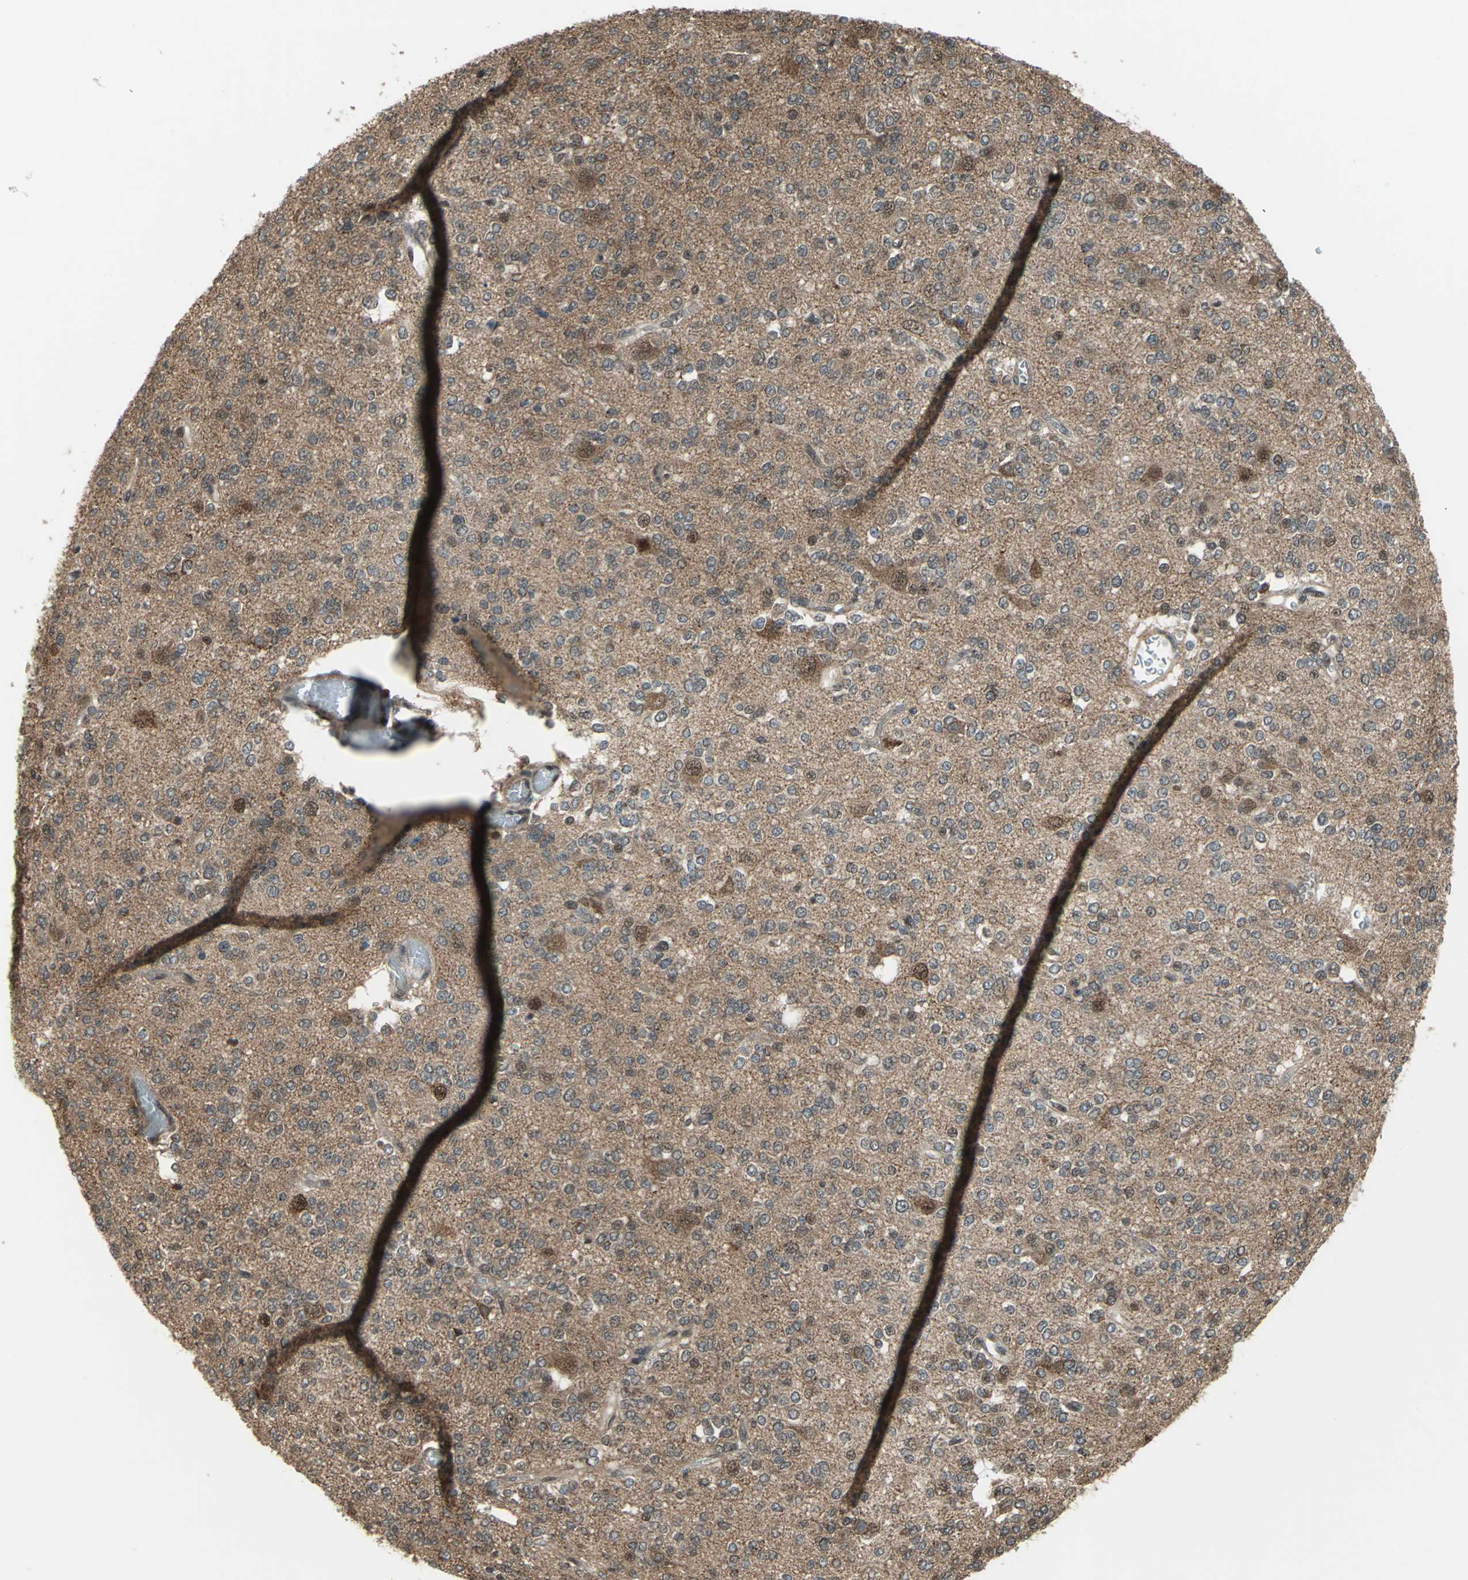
{"staining": {"intensity": "weak", "quantity": ">75%", "location": "cytoplasmic/membranous,nuclear"}, "tissue": "glioma", "cell_type": "Tumor cells", "image_type": "cancer", "snomed": [{"axis": "morphology", "description": "Glioma, malignant, Low grade"}, {"axis": "topography", "description": "Brain"}], "caption": "IHC histopathology image of human malignant low-grade glioma stained for a protein (brown), which displays low levels of weak cytoplasmic/membranous and nuclear staining in approximately >75% of tumor cells.", "gene": "COPS5", "patient": {"sex": "male", "age": 38}}